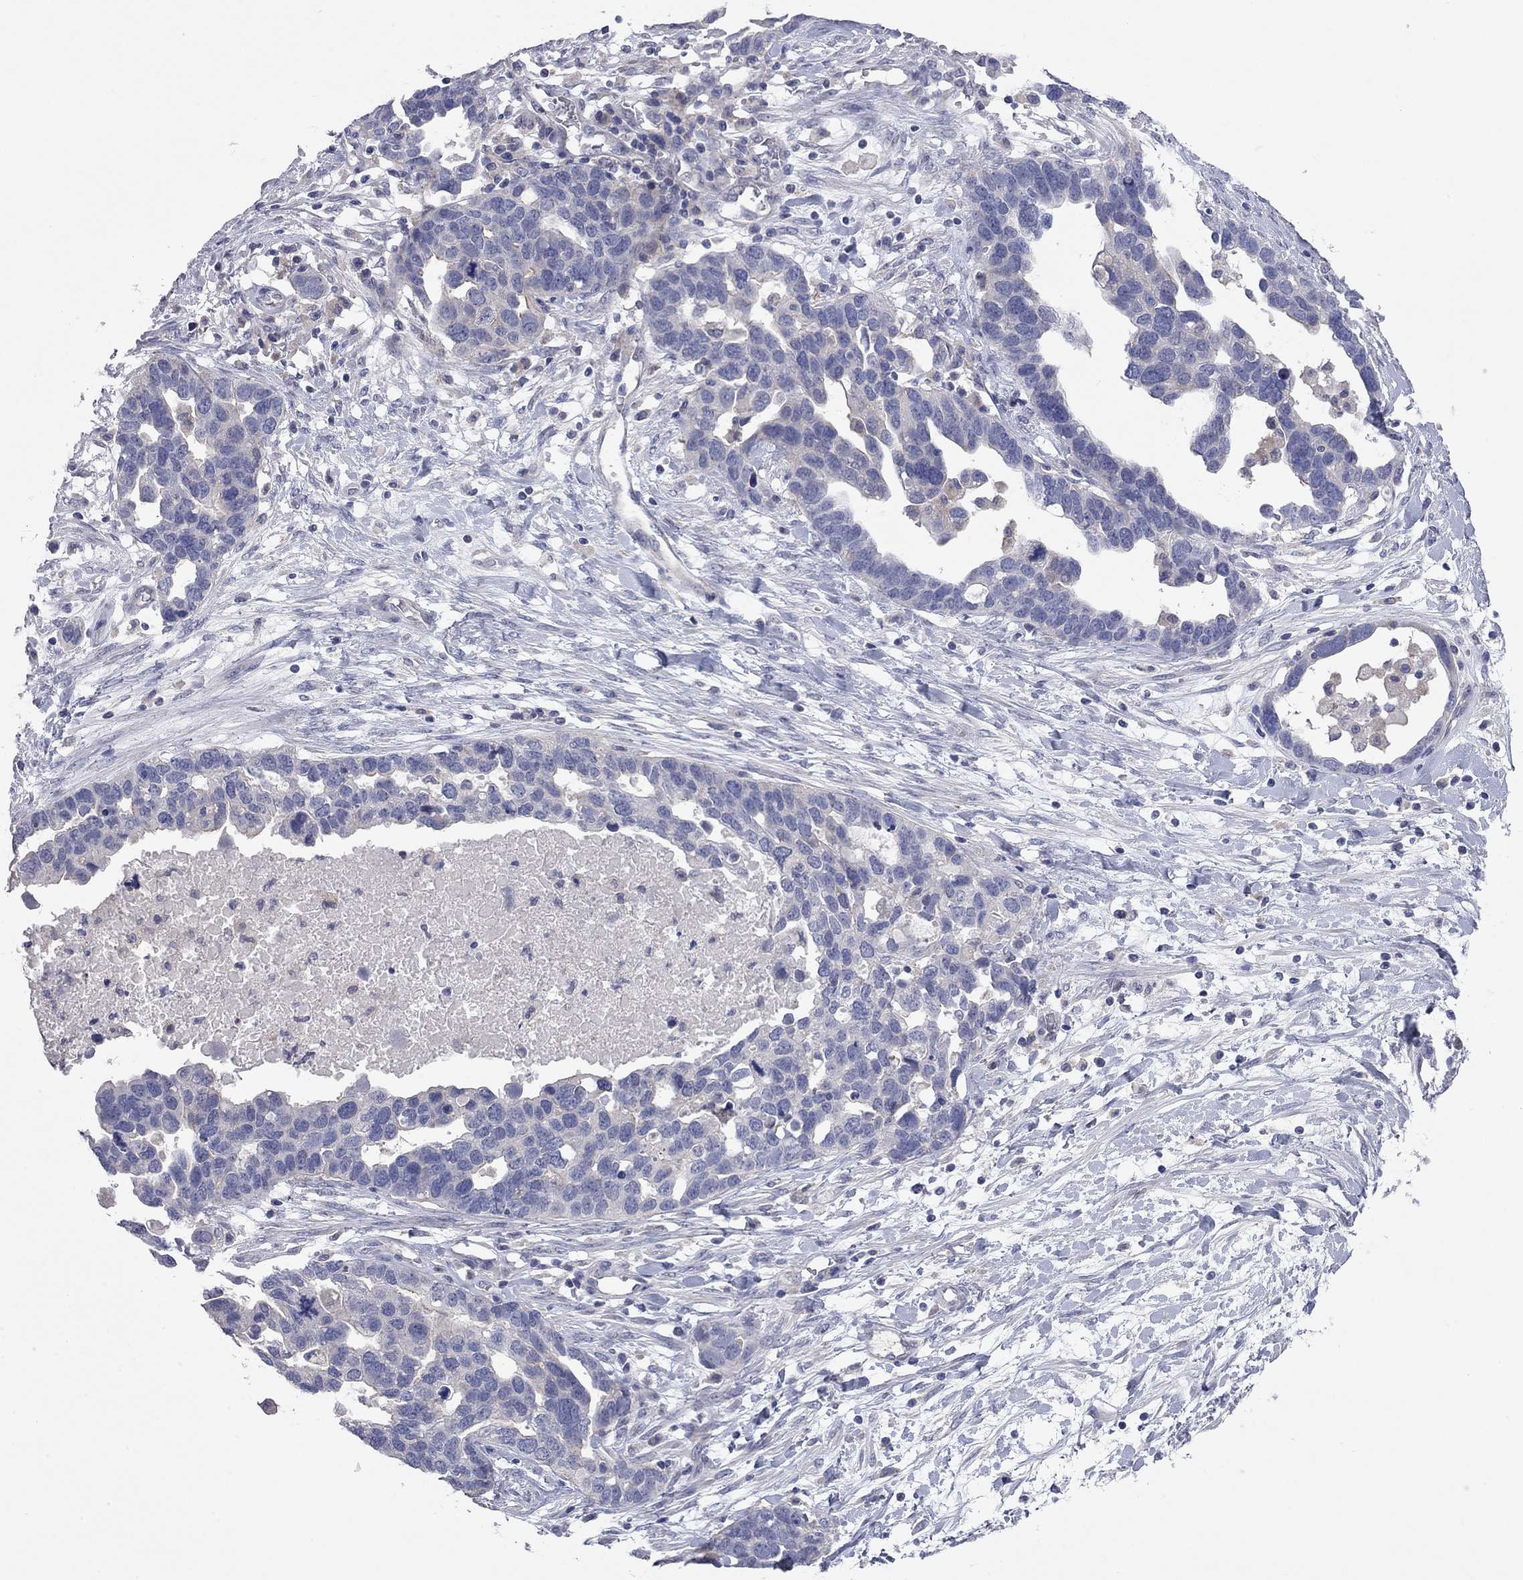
{"staining": {"intensity": "negative", "quantity": "none", "location": "none"}, "tissue": "ovarian cancer", "cell_type": "Tumor cells", "image_type": "cancer", "snomed": [{"axis": "morphology", "description": "Cystadenocarcinoma, serous, NOS"}, {"axis": "topography", "description": "Ovary"}], "caption": "High power microscopy photomicrograph of an immunohistochemistry (IHC) photomicrograph of serous cystadenocarcinoma (ovarian), revealing no significant expression in tumor cells.", "gene": "KCNB1", "patient": {"sex": "female", "age": 54}}